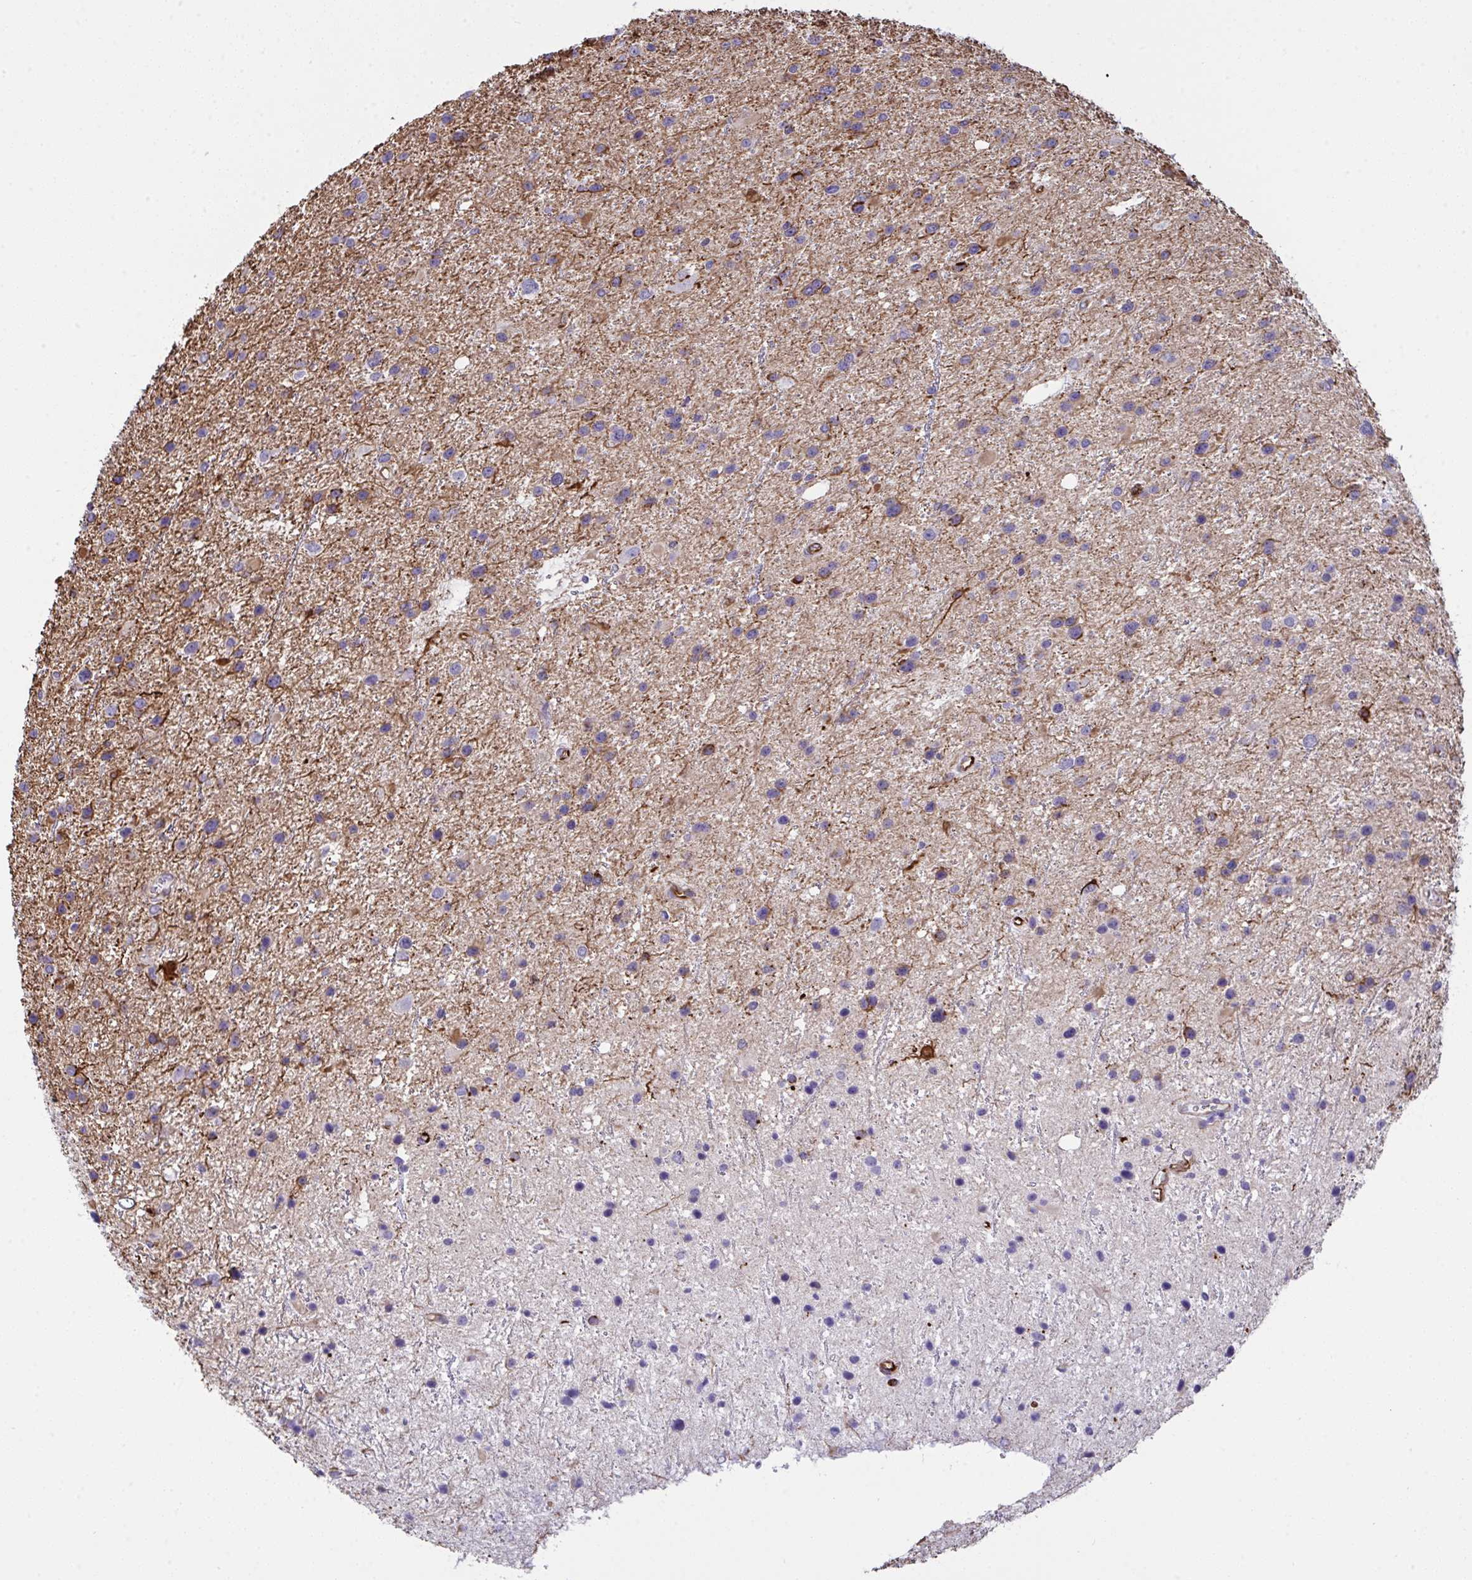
{"staining": {"intensity": "negative", "quantity": "none", "location": "none"}, "tissue": "glioma", "cell_type": "Tumor cells", "image_type": "cancer", "snomed": [{"axis": "morphology", "description": "Glioma, malignant, Low grade"}, {"axis": "topography", "description": "Brain"}], "caption": "IHC image of neoplastic tissue: malignant glioma (low-grade) stained with DAB displays no significant protein staining in tumor cells. (IHC, brightfield microscopy, high magnification).", "gene": "SLC35B1", "patient": {"sex": "female", "age": 32}}